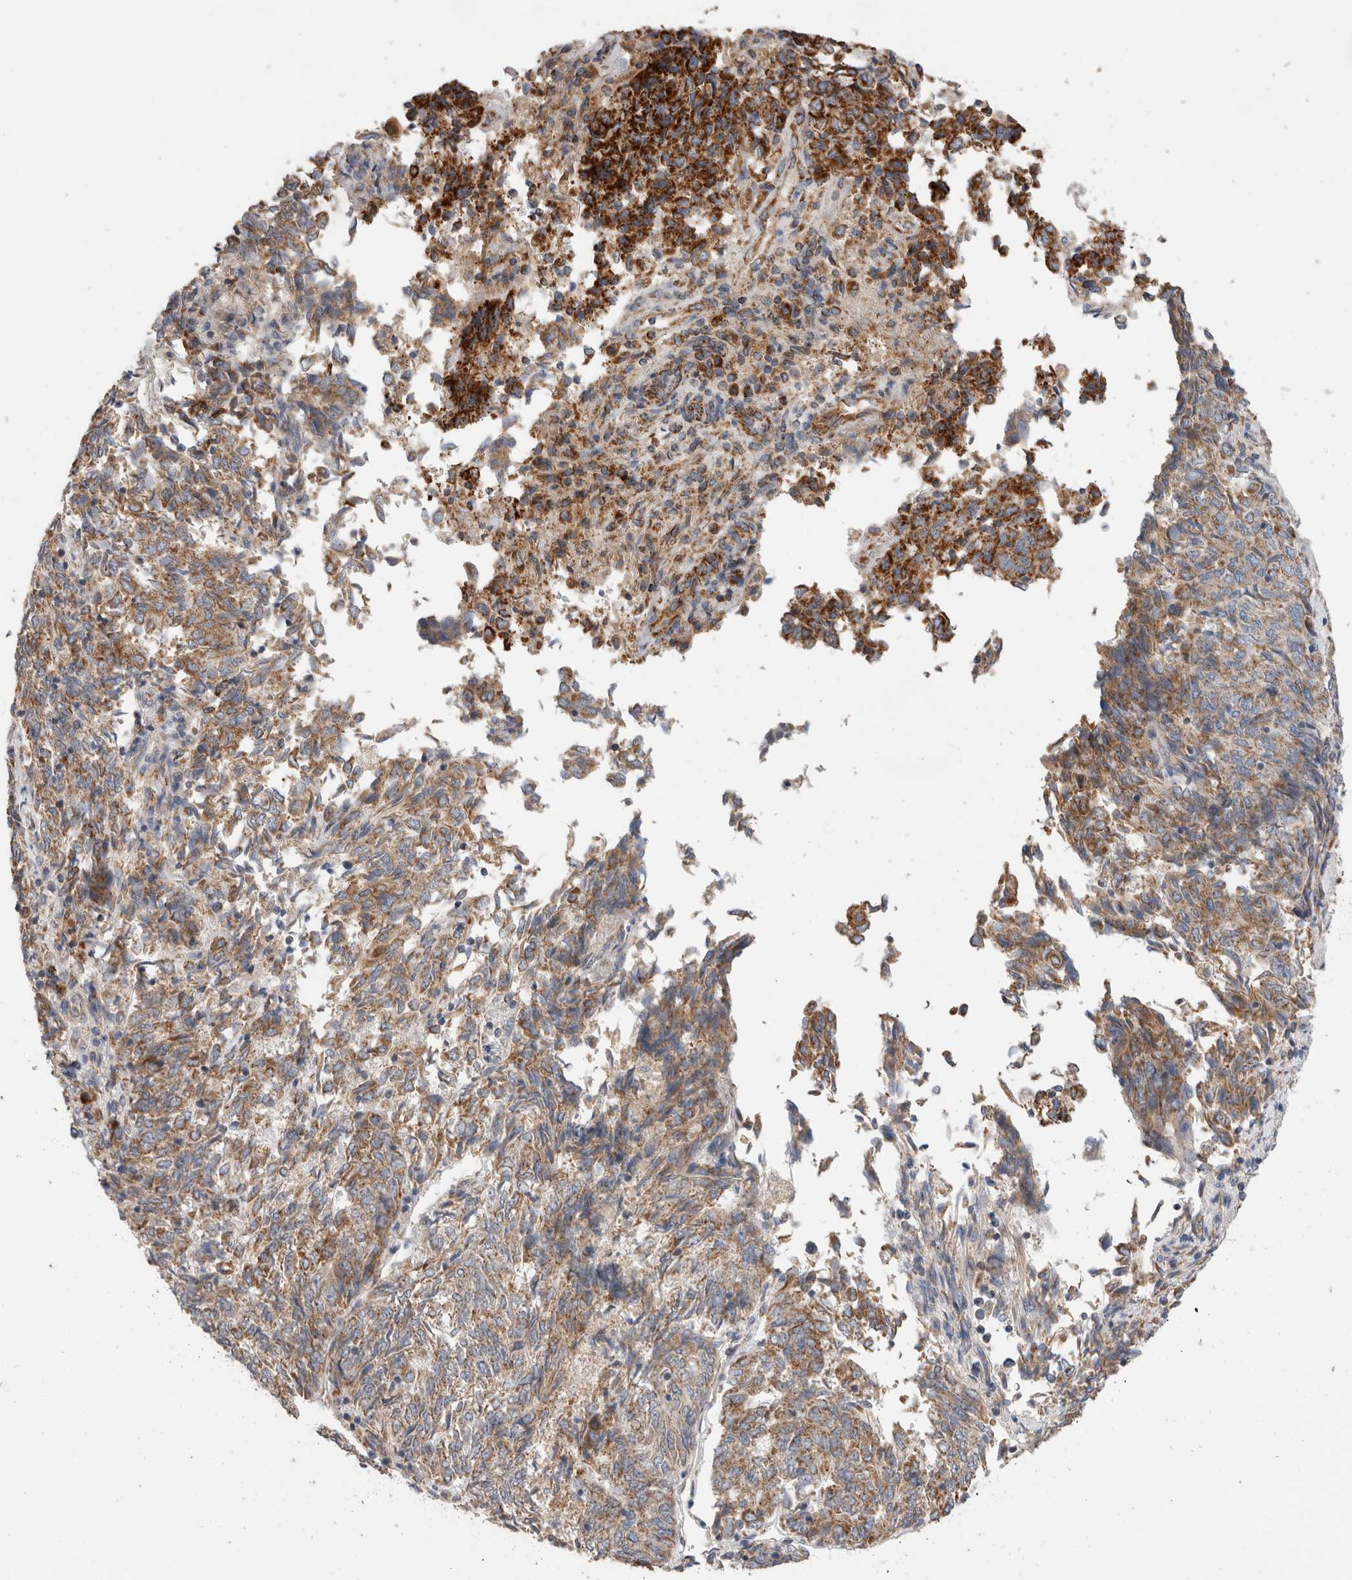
{"staining": {"intensity": "moderate", "quantity": ">75%", "location": "cytoplasmic/membranous"}, "tissue": "endometrial cancer", "cell_type": "Tumor cells", "image_type": "cancer", "snomed": [{"axis": "morphology", "description": "Adenocarcinoma, NOS"}, {"axis": "topography", "description": "Endometrium"}], "caption": "Immunohistochemistry (IHC) of endometrial cancer exhibits medium levels of moderate cytoplasmic/membranous positivity in about >75% of tumor cells.", "gene": "IARS2", "patient": {"sex": "female", "age": 80}}